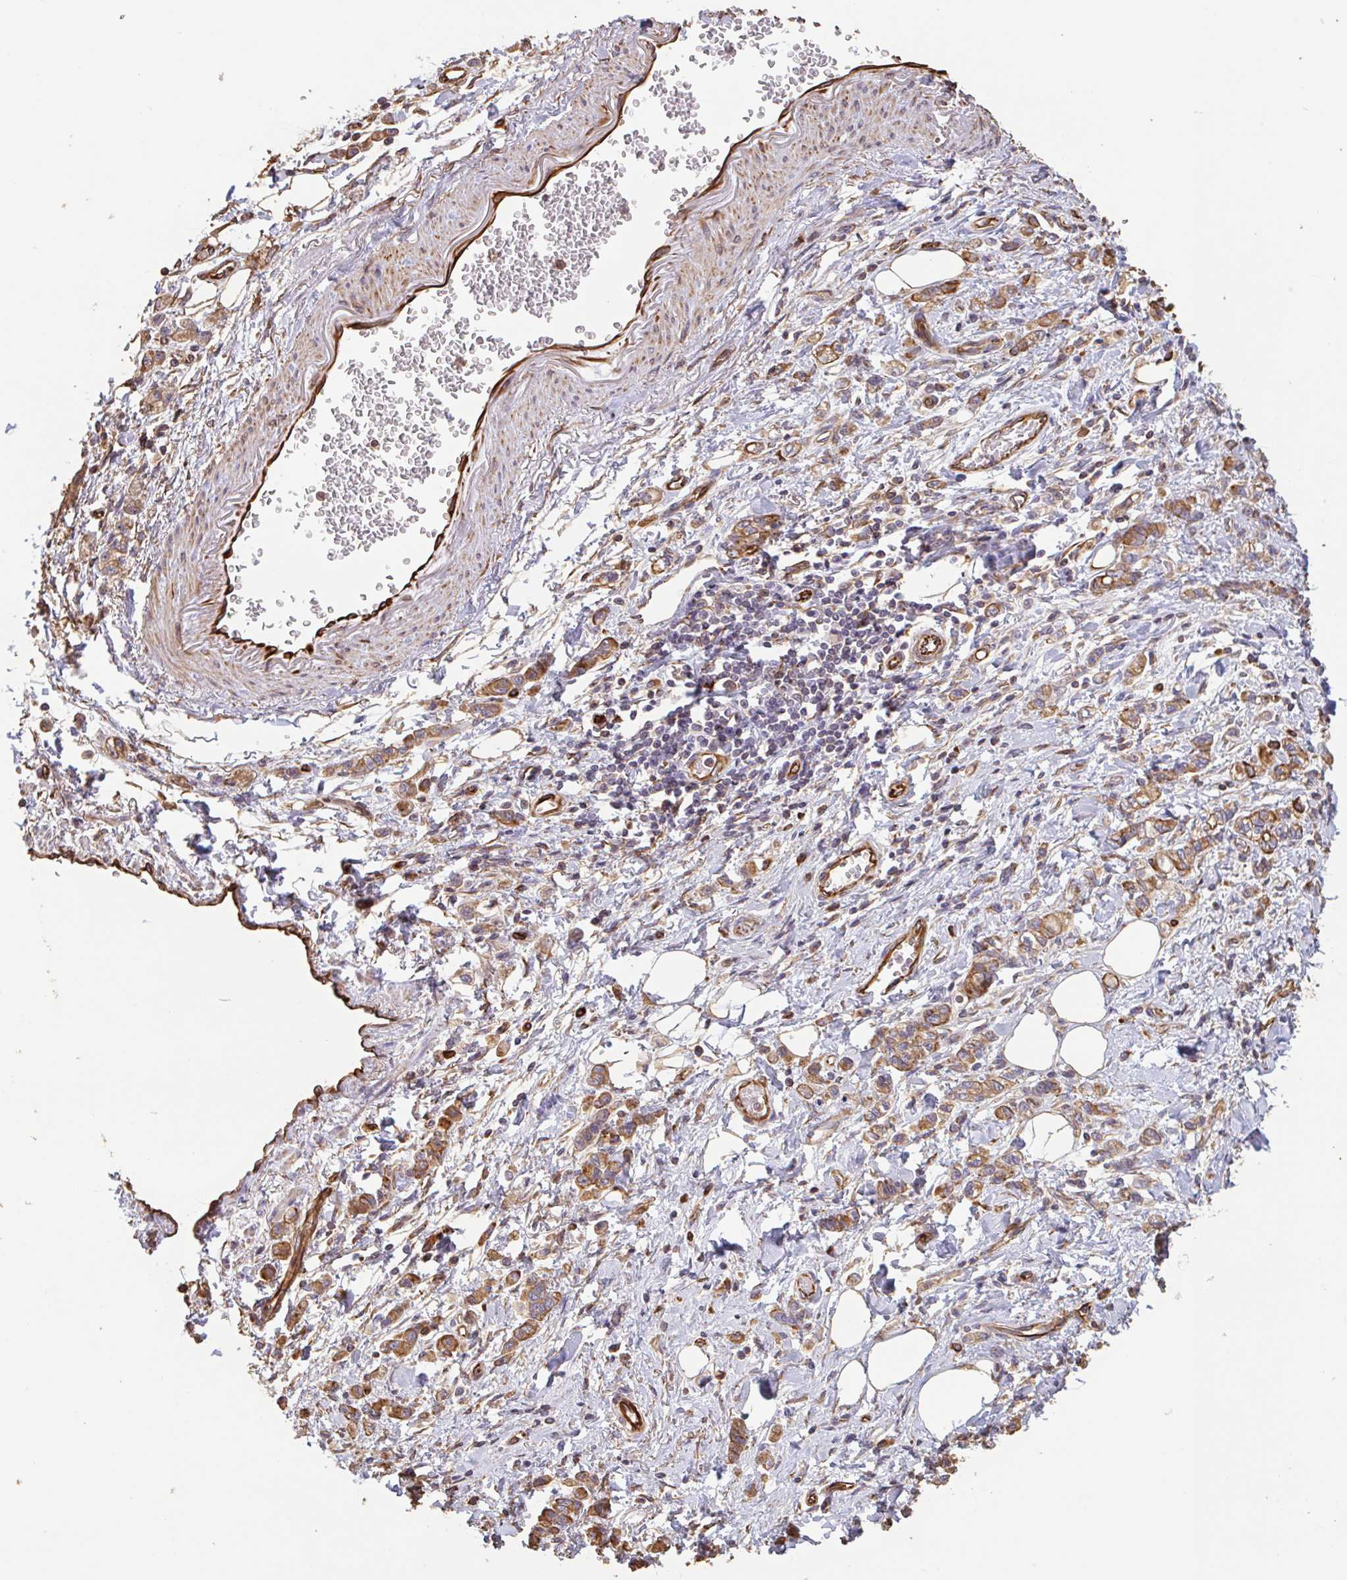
{"staining": {"intensity": "moderate", "quantity": ">75%", "location": "cytoplasmic/membranous"}, "tissue": "stomach cancer", "cell_type": "Tumor cells", "image_type": "cancer", "snomed": [{"axis": "morphology", "description": "Adenocarcinoma, NOS"}, {"axis": "topography", "description": "Stomach"}], "caption": "High-magnification brightfield microscopy of stomach cancer stained with DAB (3,3'-diaminobenzidine) (brown) and counterstained with hematoxylin (blue). tumor cells exhibit moderate cytoplasmic/membranous positivity is present in about>75% of cells.", "gene": "ZNF790", "patient": {"sex": "male", "age": 77}}